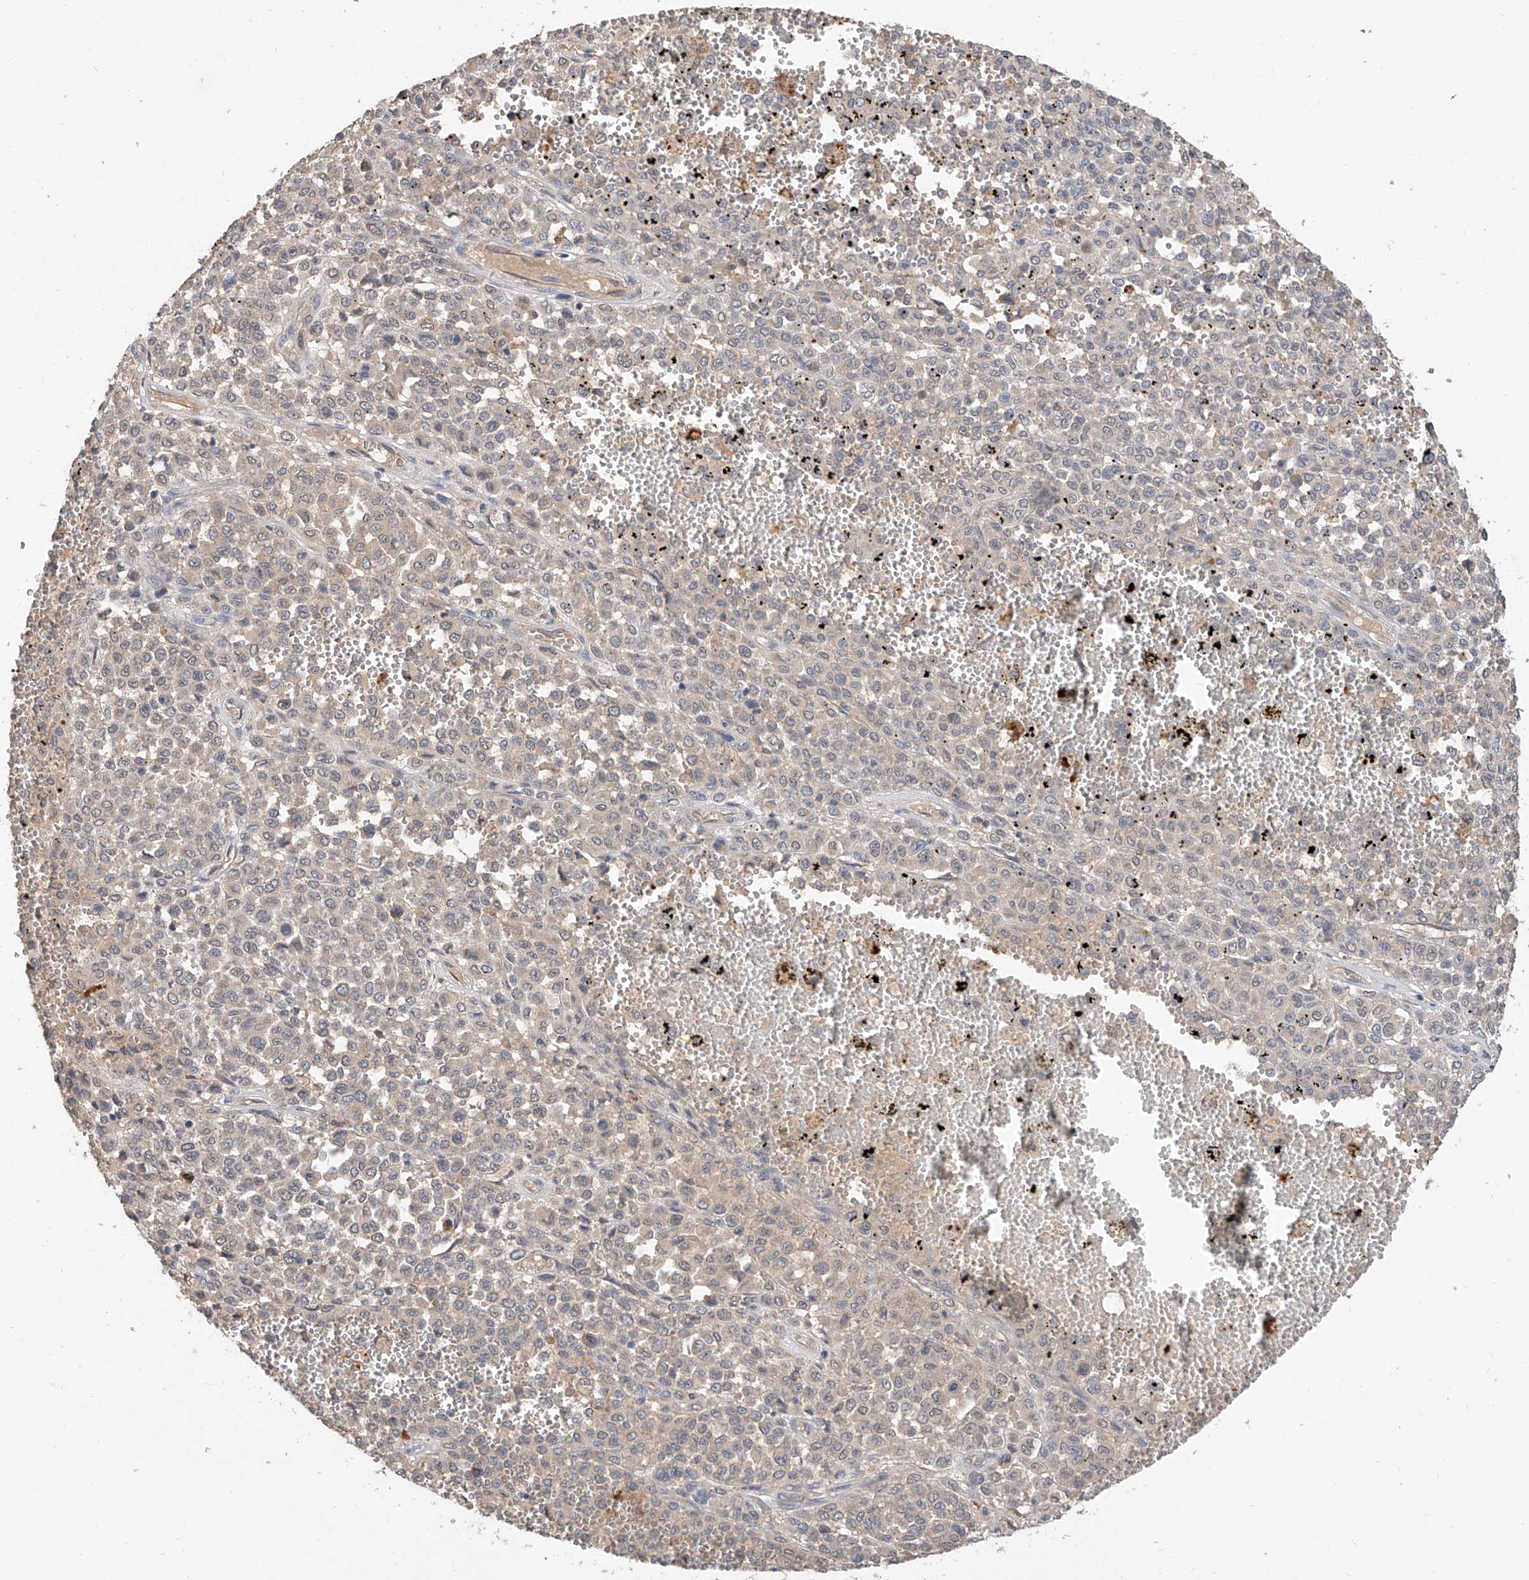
{"staining": {"intensity": "negative", "quantity": "none", "location": "none"}, "tissue": "melanoma", "cell_type": "Tumor cells", "image_type": "cancer", "snomed": [{"axis": "morphology", "description": "Malignant melanoma, Metastatic site"}, {"axis": "topography", "description": "Pancreas"}], "caption": "Immunohistochemistry histopathology image of malignant melanoma (metastatic site) stained for a protein (brown), which reveals no staining in tumor cells.", "gene": "CARMIL3", "patient": {"sex": "female", "age": 30}}